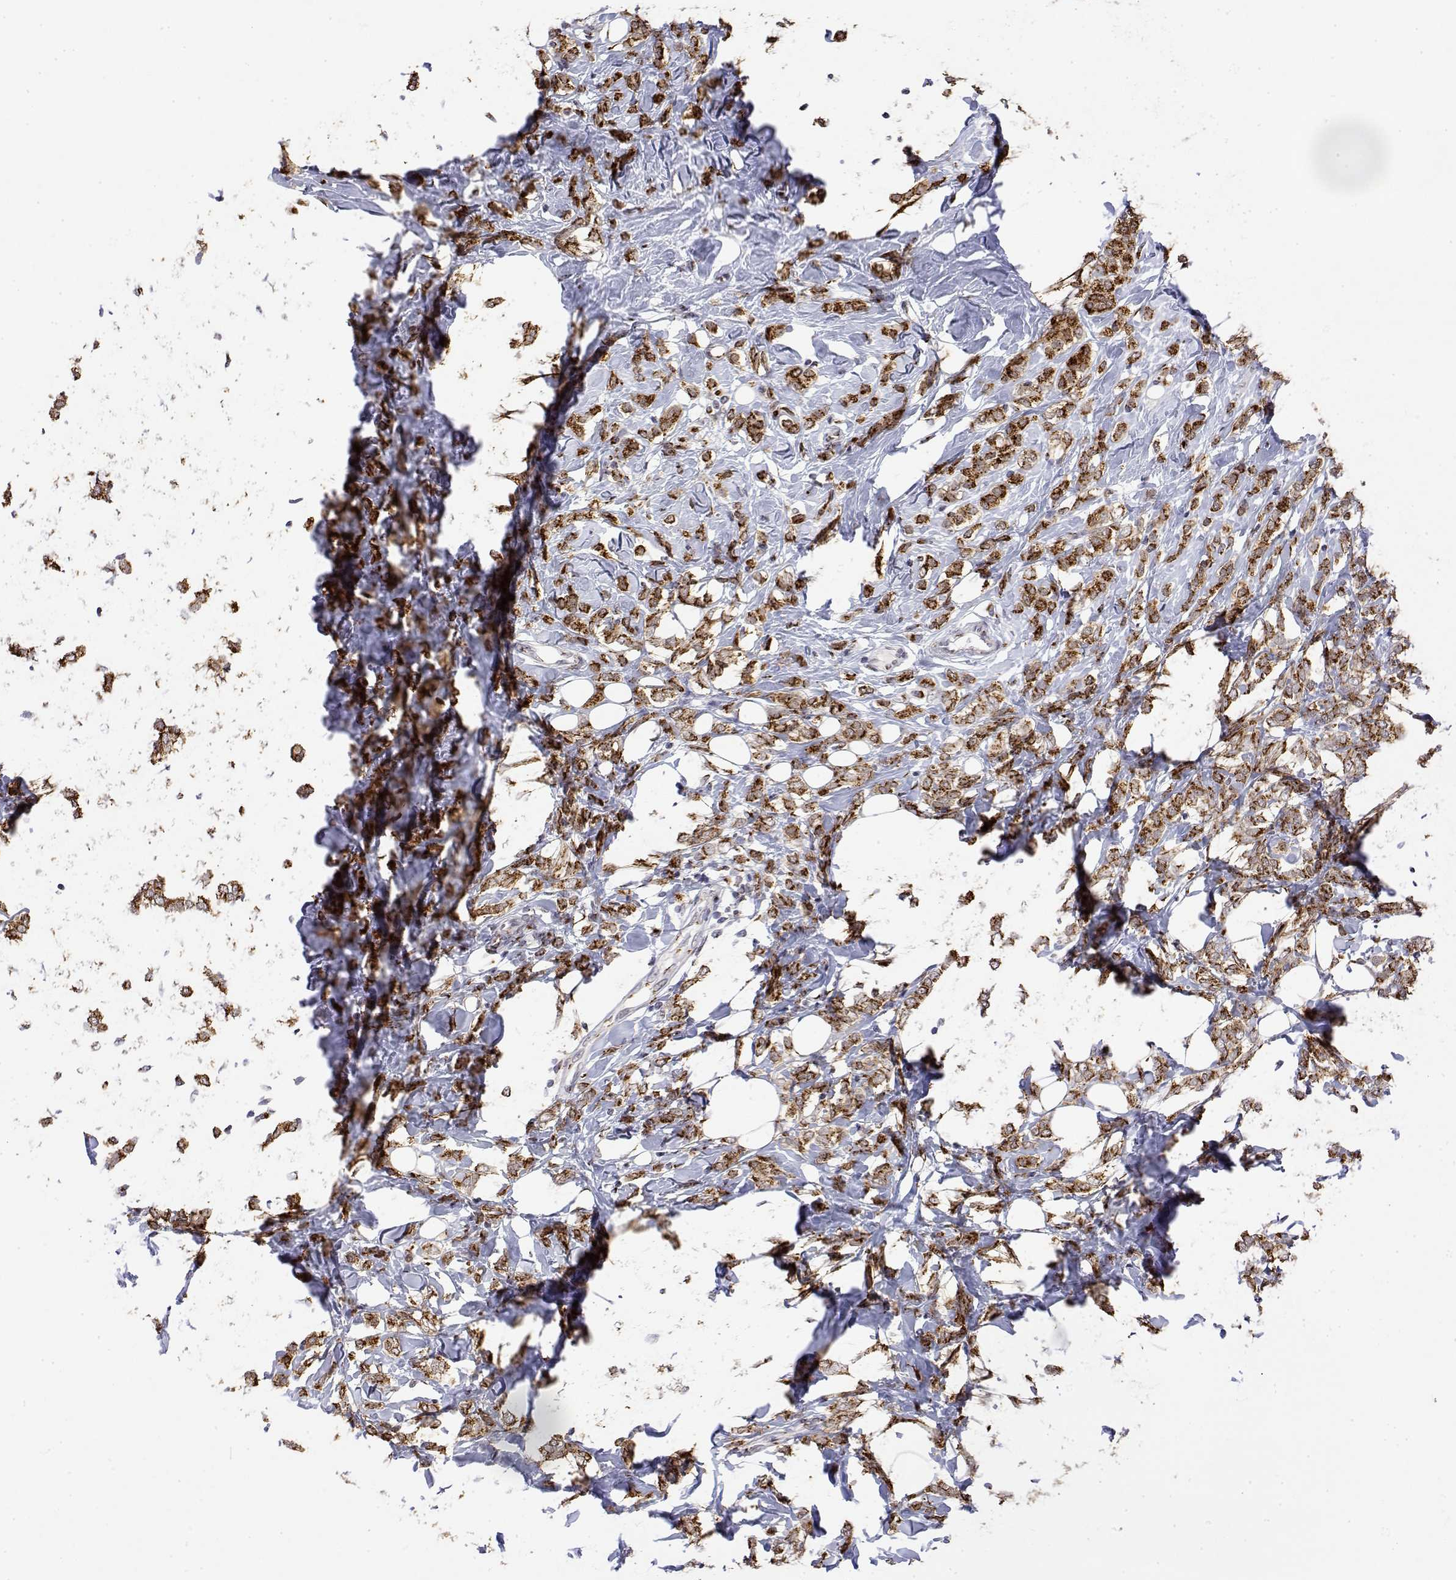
{"staining": {"intensity": "strong", "quantity": ">75%", "location": "cytoplasmic/membranous"}, "tissue": "breast cancer", "cell_type": "Tumor cells", "image_type": "cancer", "snomed": [{"axis": "morphology", "description": "Lobular carcinoma"}, {"axis": "topography", "description": "Breast"}], "caption": "IHC staining of breast cancer (lobular carcinoma), which demonstrates high levels of strong cytoplasmic/membranous positivity in about >75% of tumor cells indicating strong cytoplasmic/membranous protein expression. The staining was performed using DAB (brown) for protein detection and nuclei were counterstained in hematoxylin (blue).", "gene": "YIPF3", "patient": {"sex": "female", "age": 49}}